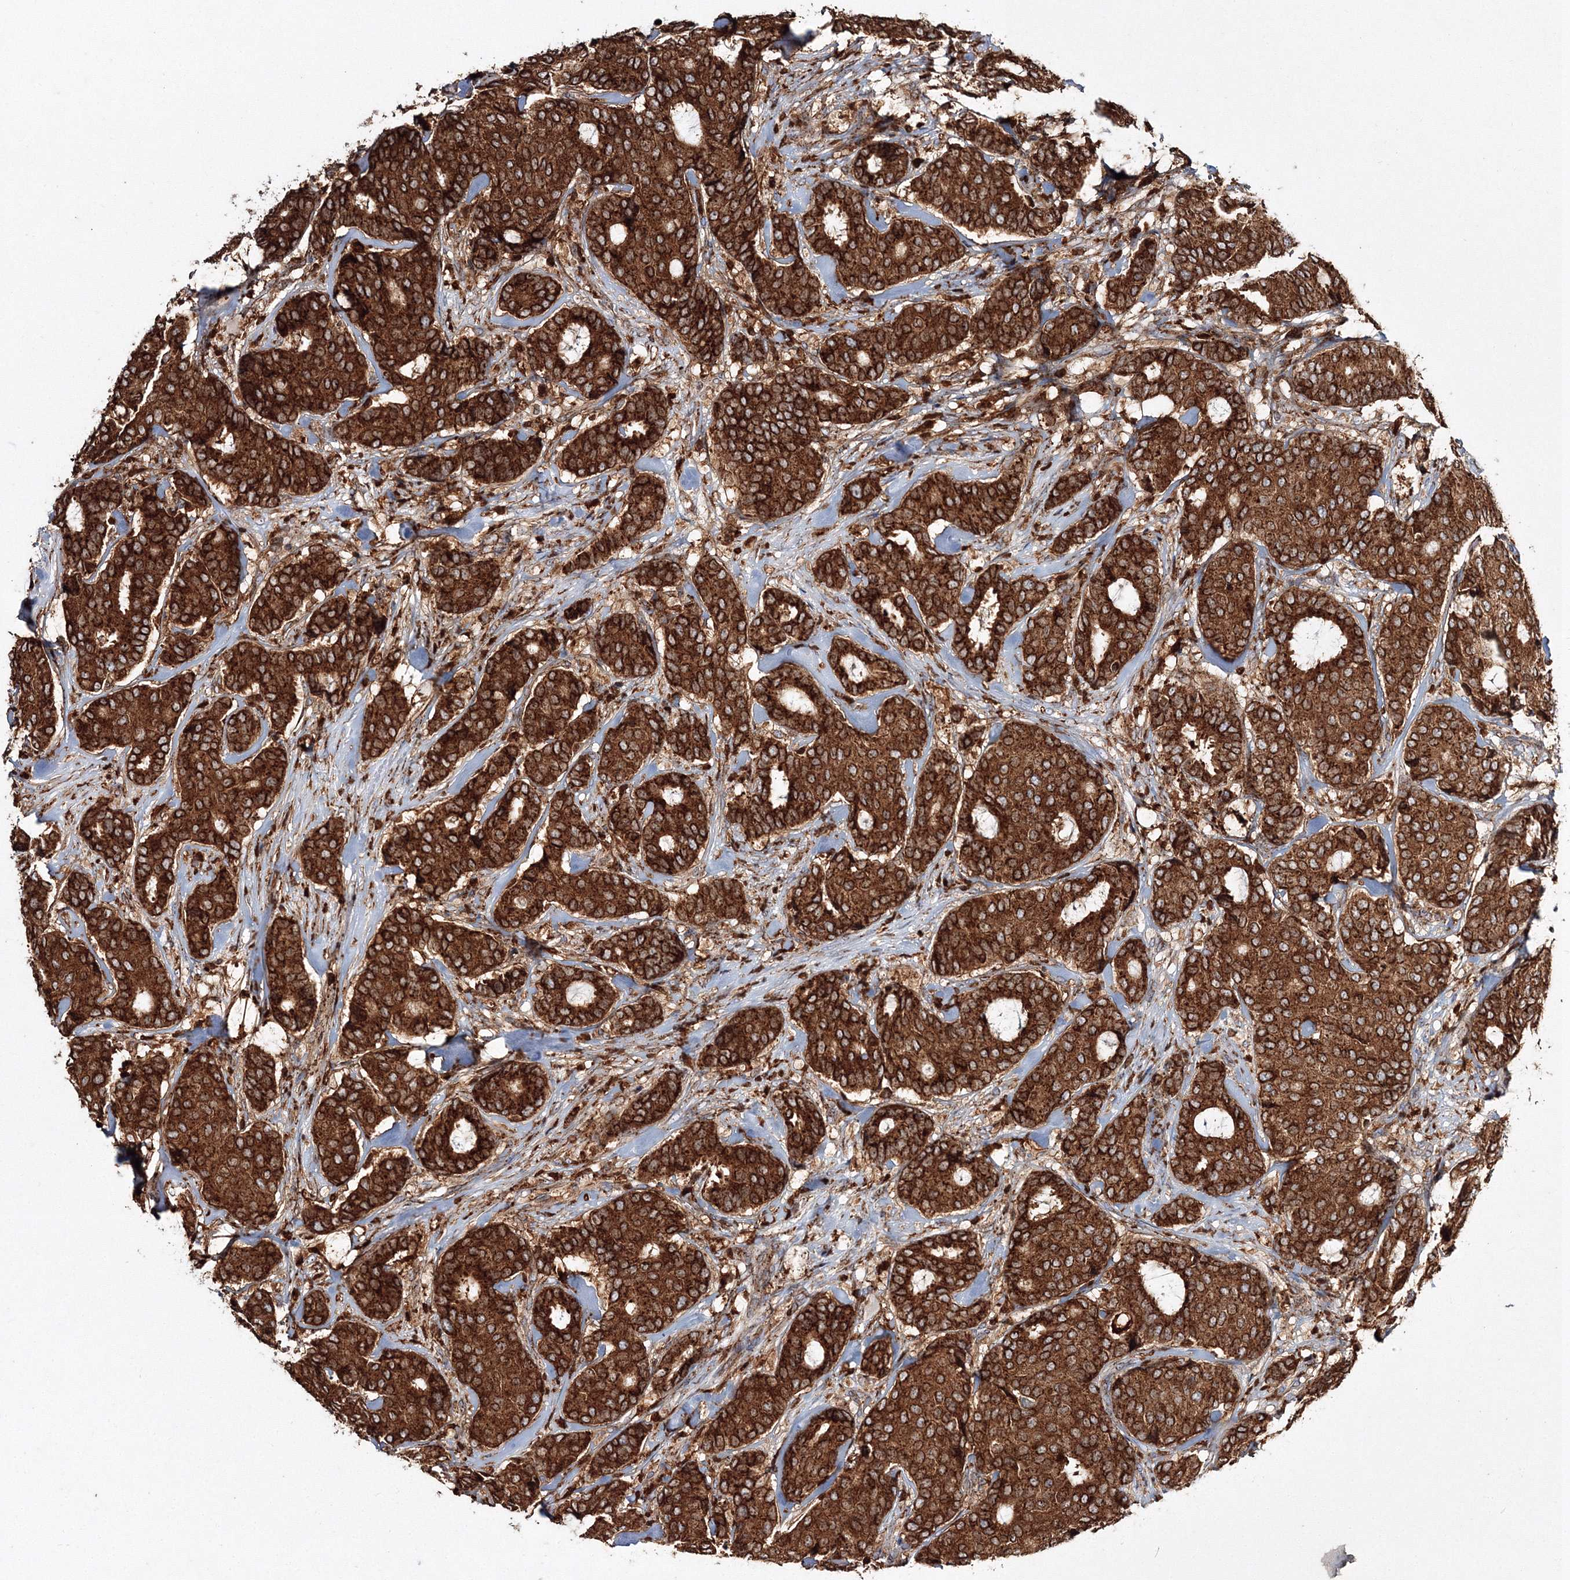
{"staining": {"intensity": "strong", "quantity": ">75%", "location": "cytoplasmic/membranous"}, "tissue": "breast cancer", "cell_type": "Tumor cells", "image_type": "cancer", "snomed": [{"axis": "morphology", "description": "Duct carcinoma"}, {"axis": "topography", "description": "Breast"}], "caption": "Strong cytoplasmic/membranous protein staining is seen in approximately >75% of tumor cells in breast cancer.", "gene": "ARCN1", "patient": {"sex": "female", "age": 75}}